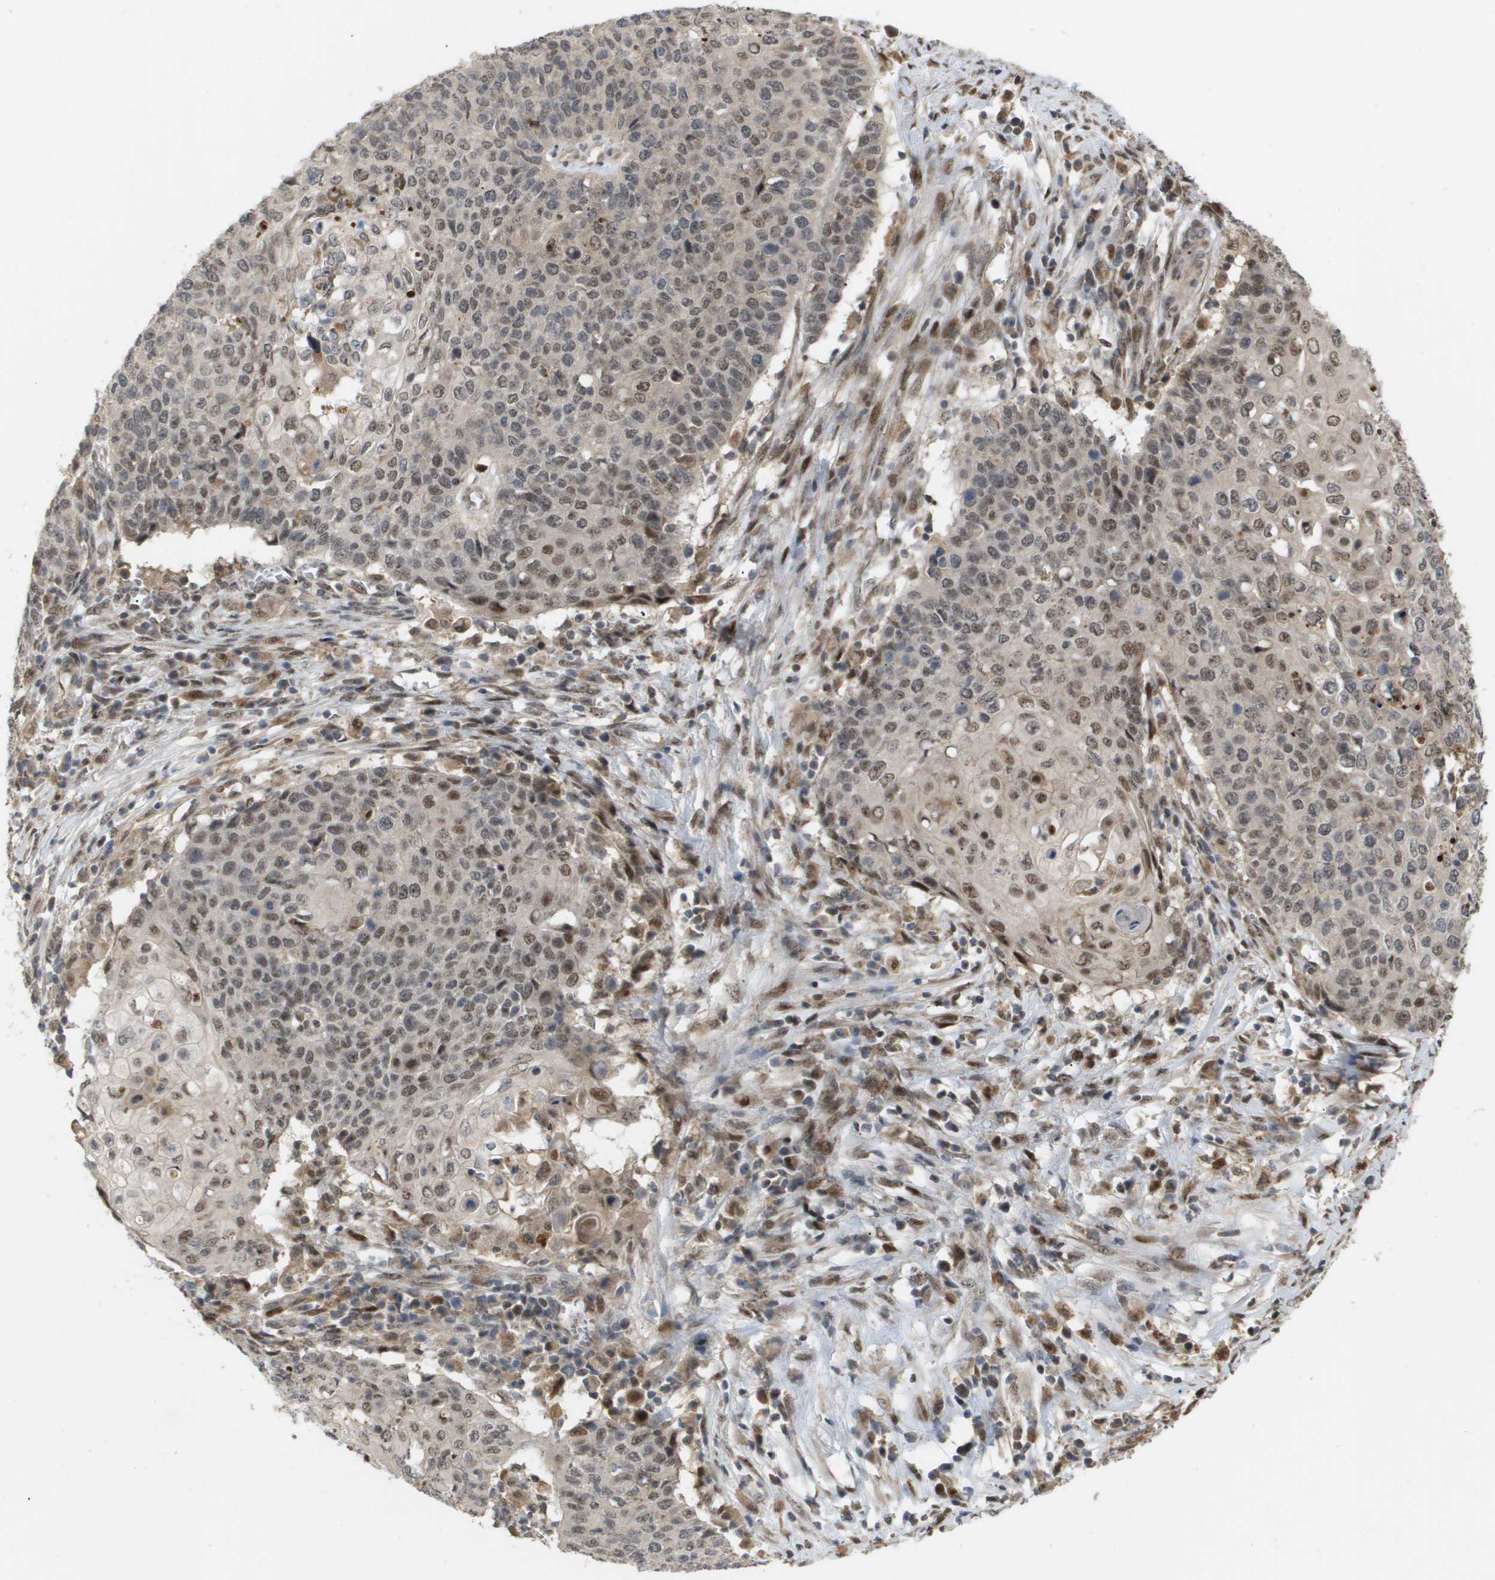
{"staining": {"intensity": "moderate", "quantity": "25%-75%", "location": "cytoplasmic/membranous,nuclear"}, "tissue": "cervical cancer", "cell_type": "Tumor cells", "image_type": "cancer", "snomed": [{"axis": "morphology", "description": "Squamous cell carcinoma, NOS"}, {"axis": "topography", "description": "Cervix"}], "caption": "Cervical cancer stained for a protein (brown) exhibits moderate cytoplasmic/membranous and nuclear positive expression in approximately 25%-75% of tumor cells.", "gene": "PDGFB", "patient": {"sex": "female", "age": 39}}